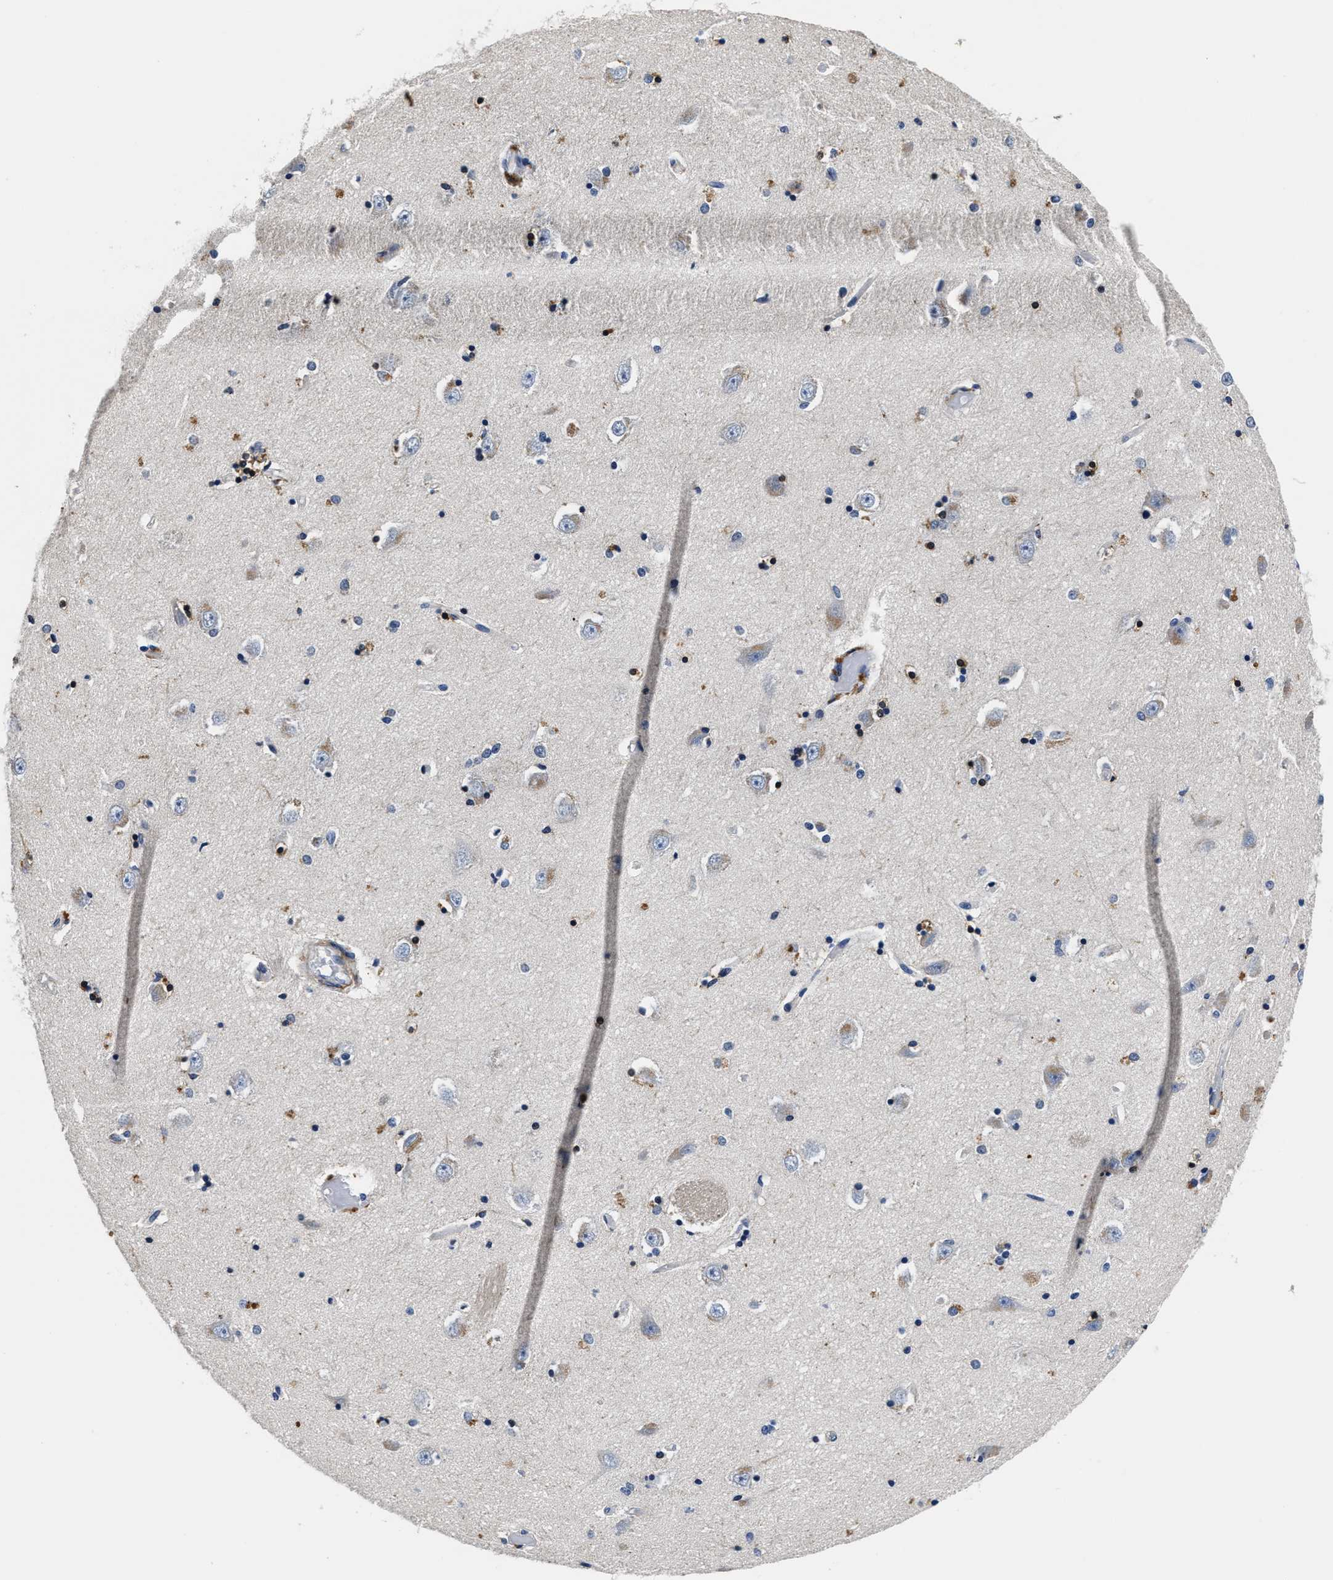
{"staining": {"intensity": "strong", "quantity": "<25%", "location": "cytoplasmic/membranous"}, "tissue": "hippocampus", "cell_type": "Glial cells", "image_type": "normal", "snomed": [{"axis": "morphology", "description": "Normal tissue, NOS"}, {"axis": "topography", "description": "Hippocampus"}], "caption": "Normal hippocampus was stained to show a protein in brown. There is medium levels of strong cytoplasmic/membranous positivity in about <25% of glial cells. (DAB IHC, brown staining for protein, blue staining for nuclei).", "gene": "ANKIB1", "patient": {"sex": "male", "age": 45}}